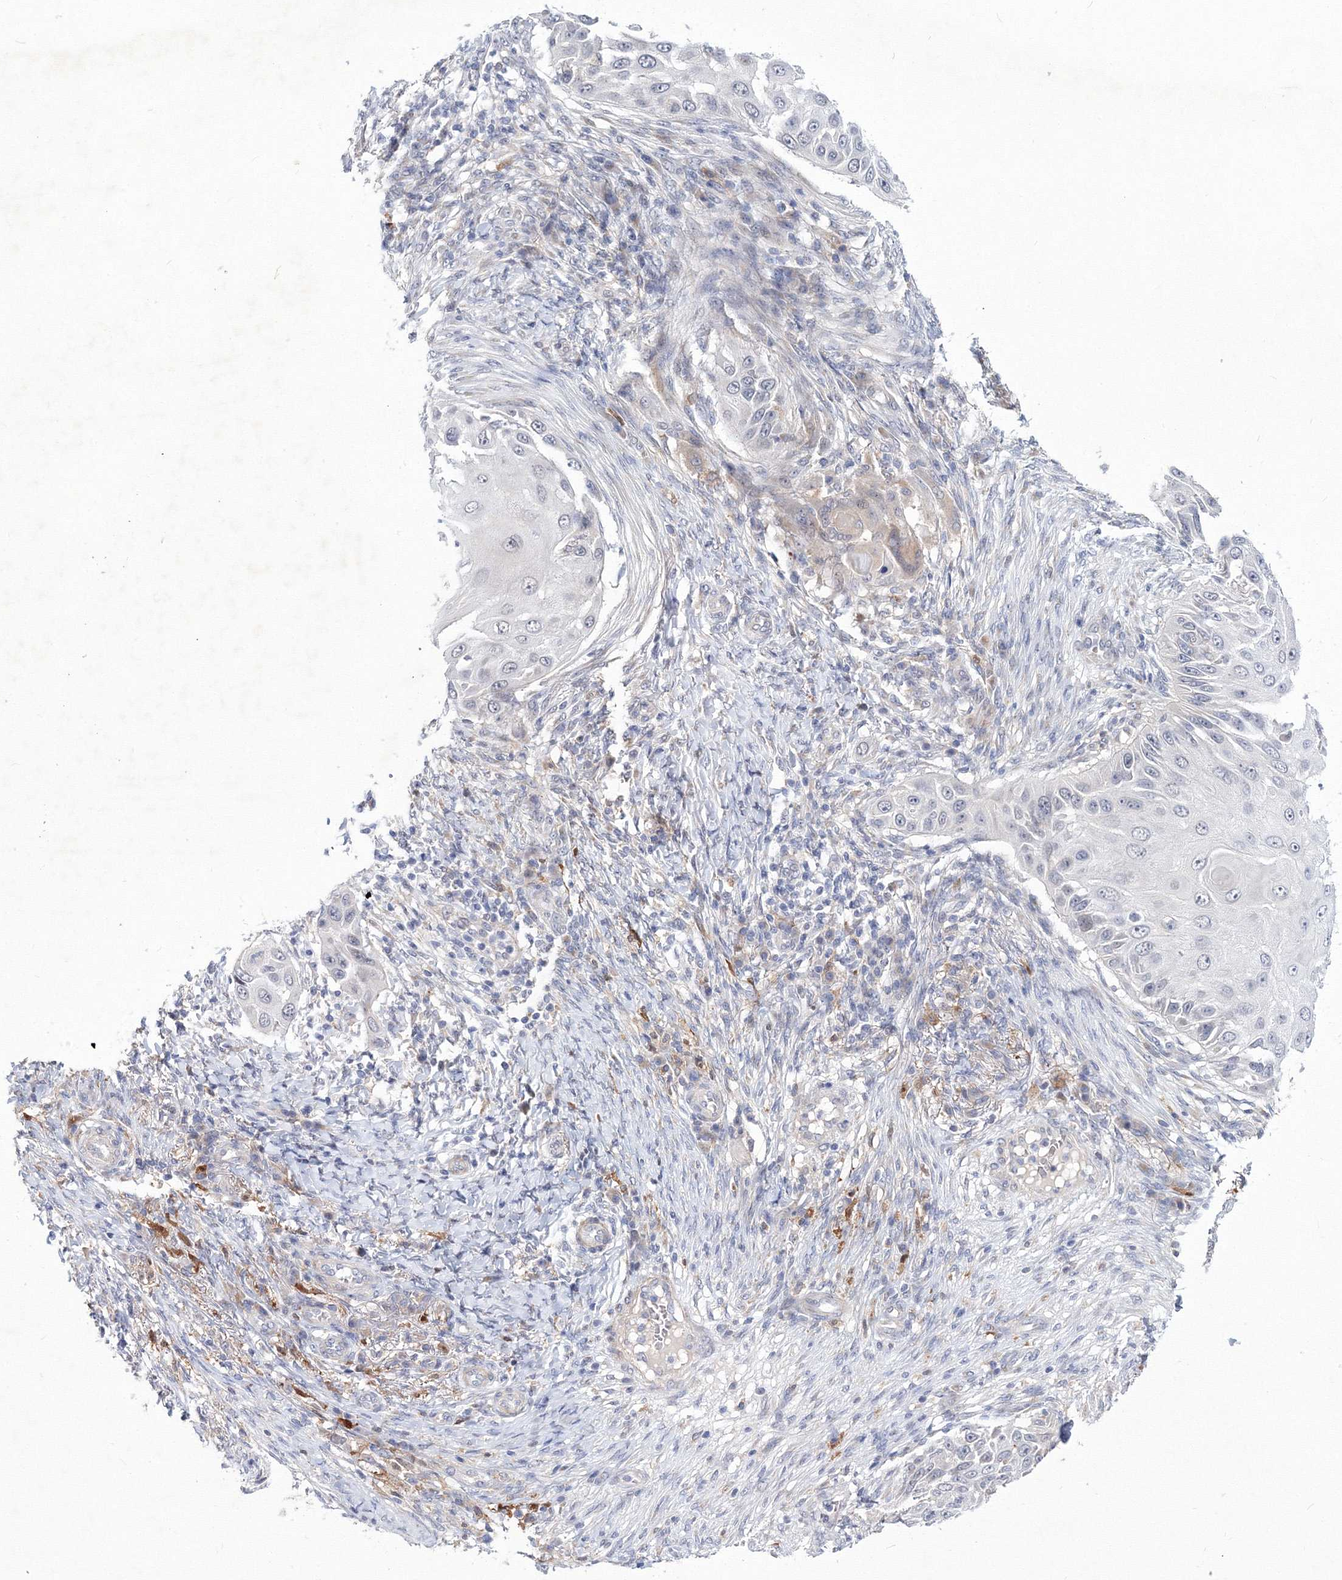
{"staining": {"intensity": "negative", "quantity": "none", "location": "none"}, "tissue": "skin cancer", "cell_type": "Tumor cells", "image_type": "cancer", "snomed": [{"axis": "morphology", "description": "Squamous cell carcinoma, NOS"}, {"axis": "topography", "description": "Skin"}], "caption": "Squamous cell carcinoma (skin) stained for a protein using immunohistochemistry reveals no expression tumor cells.", "gene": "C11orf52", "patient": {"sex": "female", "age": 44}}